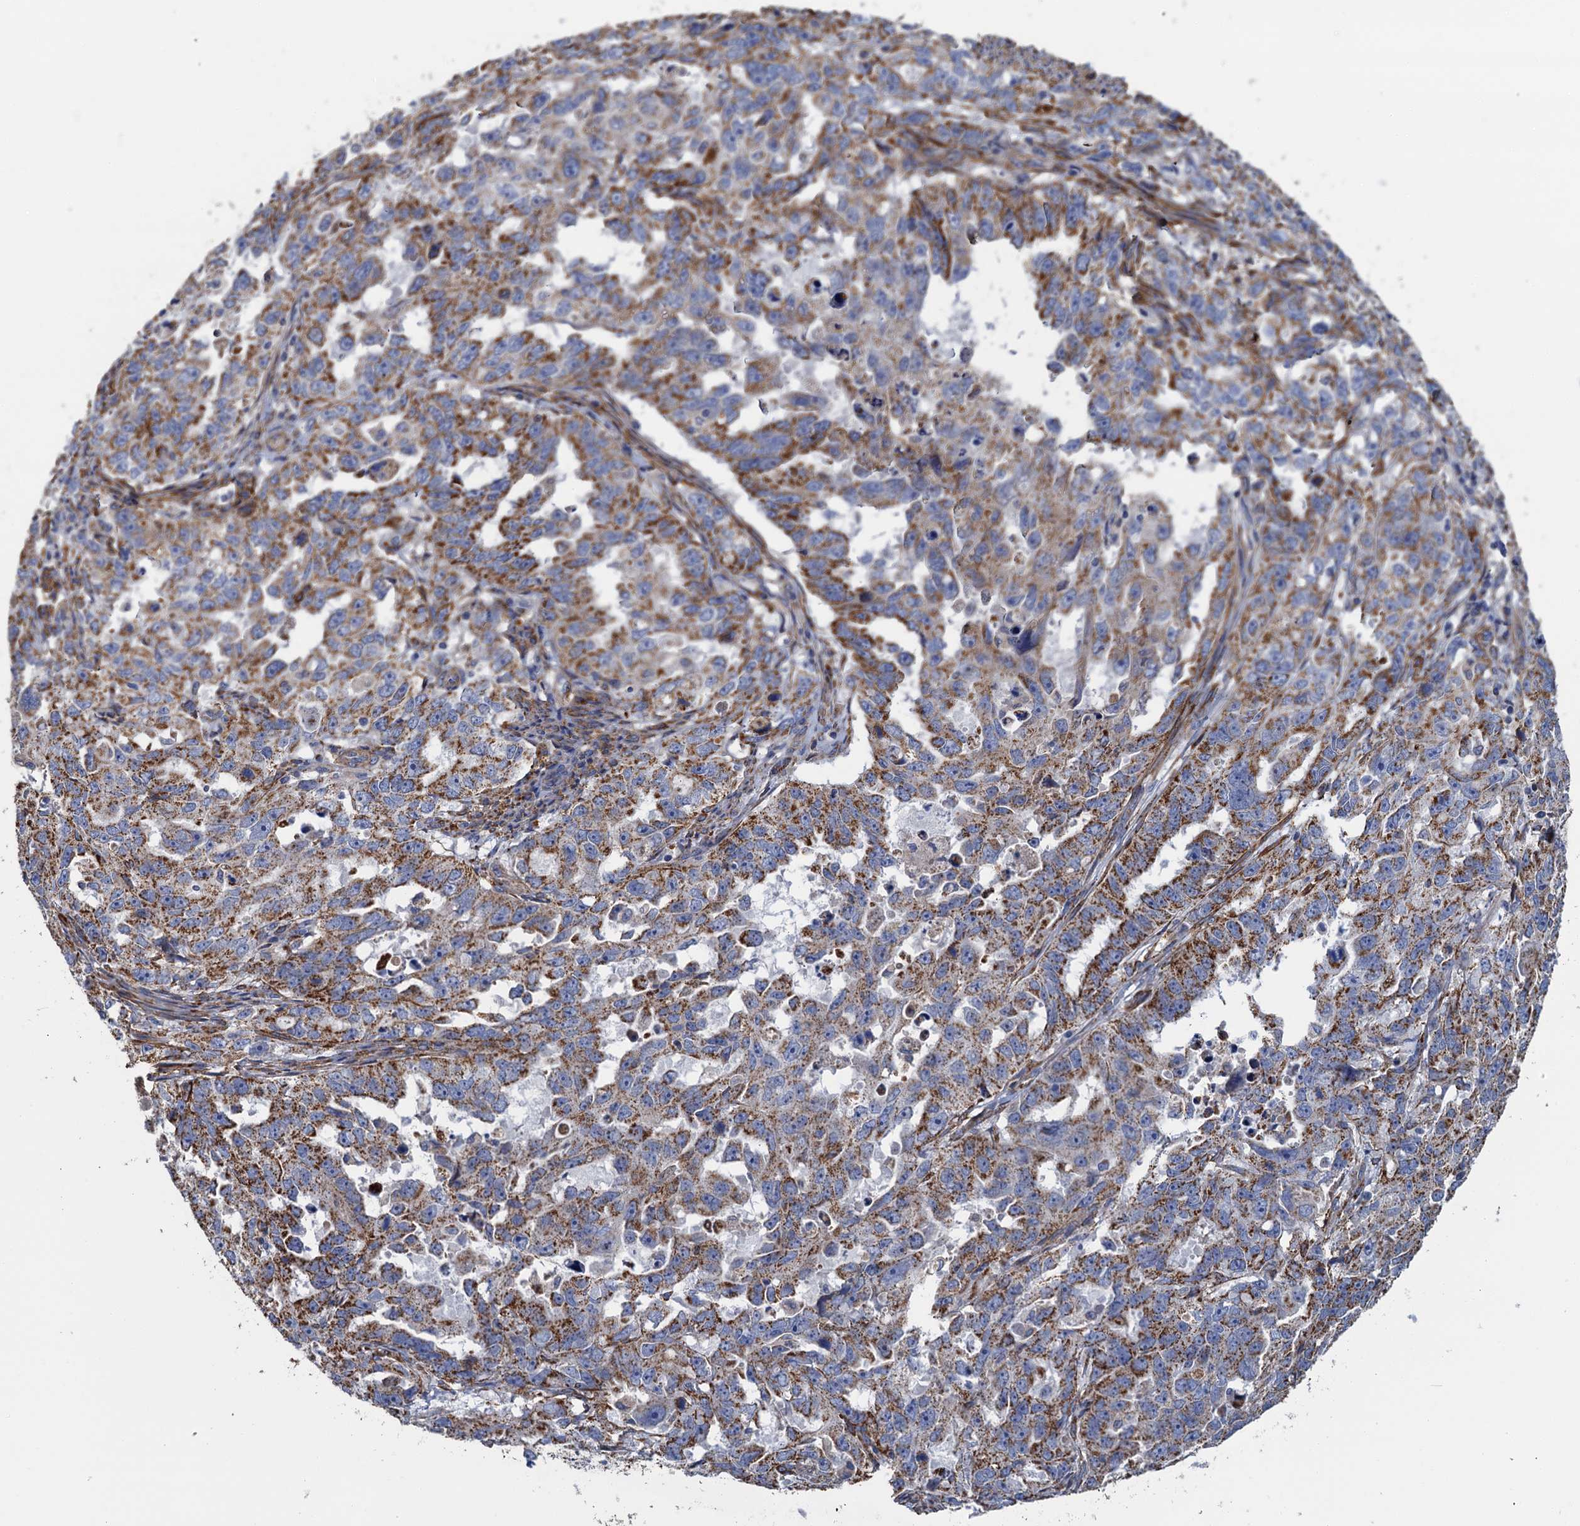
{"staining": {"intensity": "moderate", "quantity": "25%-75%", "location": "cytoplasmic/membranous"}, "tissue": "endometrial cancer", "cell_type": "Tumor cells", "image_type": "cancer", "snomed": [{"axis": "morphology", "description": "Adenocarcinoma, NOS"}, {"axis": "topography", "description": "Endometrium"}], "caption": "Immunohistochemical staining of endometrial cancer reveals medium levels of moderate cytoplasmic/membranous protein positivity in approximately 25%-75% of tumor cells. Nuclei are stained in blue.", "gene": "GCSH", "patient": {"sex": "female", "age": 65}}